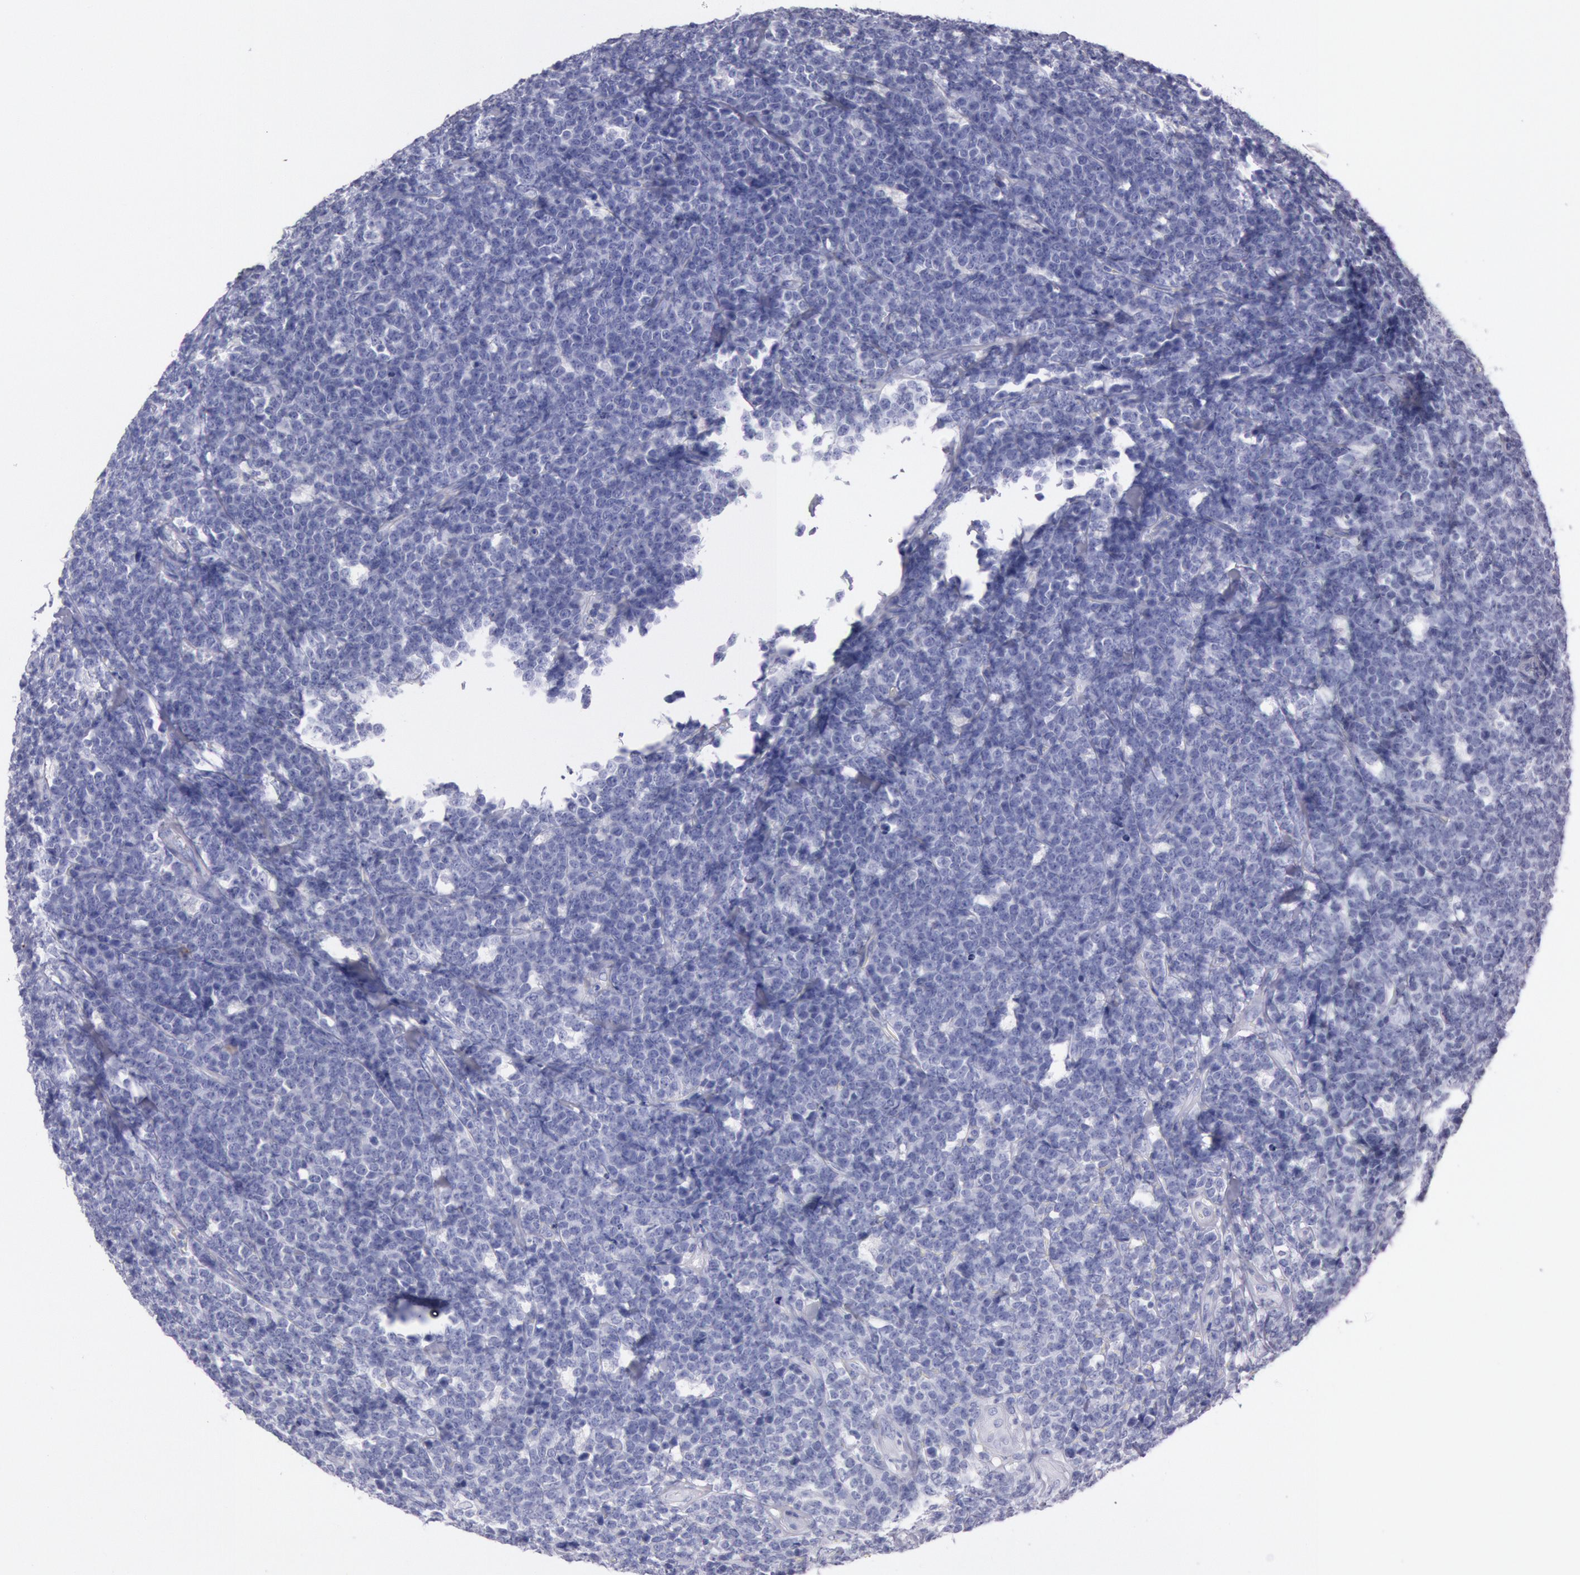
{"staining": {"intensity": "negative", "quantity": "none", "location": "none"}, "tissue": "lymphoma", "cell_type": "Tumor cells", "image_type": "cancer", "snomed": [{"axis": "morphology", "description": "Malignant lymphoma, non-Hodgkin's type, High grade"}, {"axis": "topography", "description": "Small intestine"}, {"axis": "topography", "description": "Colon"}], "caption": "This is a micrograph of immunohistochemistry (IHC) staining of lymphoma, which shows no positivity in tumor cells.", "gene": "EGFR", "patient": {"sex": "male", "age": 8}}